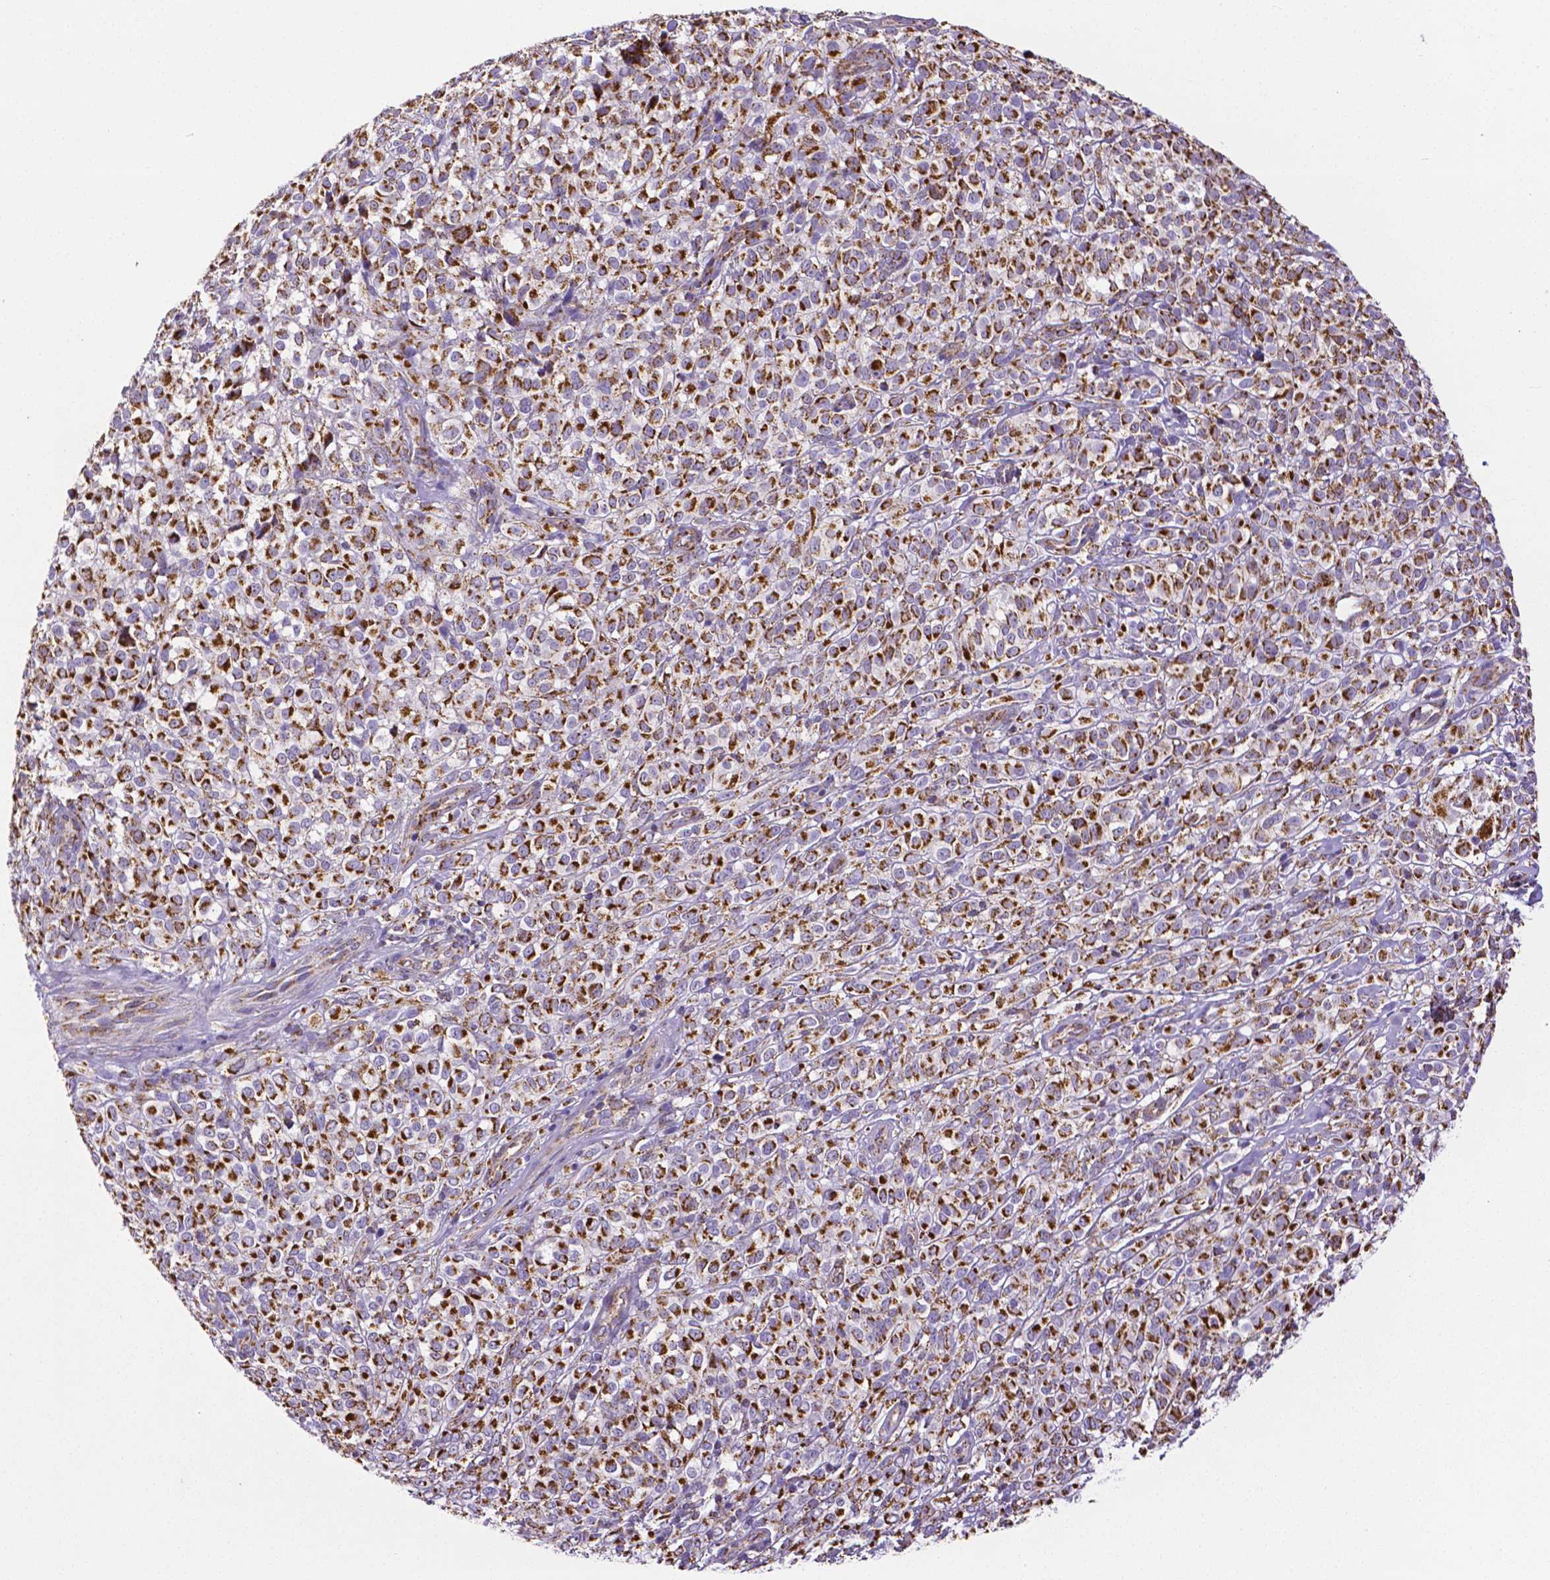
{"staining": {"intensity": "strong", "quantity": ">75%", "location": "cytoplasmic/membranous"}, "tissue": "melanoma", "cell_type": "Tumor cells", "image_type": "cancer", "snomed": [{"axis": "morphology", "description": "Malignant melanoma, NOS"}, {"axis": "topography", "description": "Skin"}], "caption": "Malignant melanoma tissue shows strong cytoplasmic/membranous expression in approximately >75% of tumor cells, visualized by immunohistochemistry. The staining is performed using DAB (3,3'-diaminobenzidine) brown chromogen to label protein expression. The nuclei are counter-stained blue using hematoxylin.", "gene": "MACC1", "patient": {"sex": "male", "age": 85}}